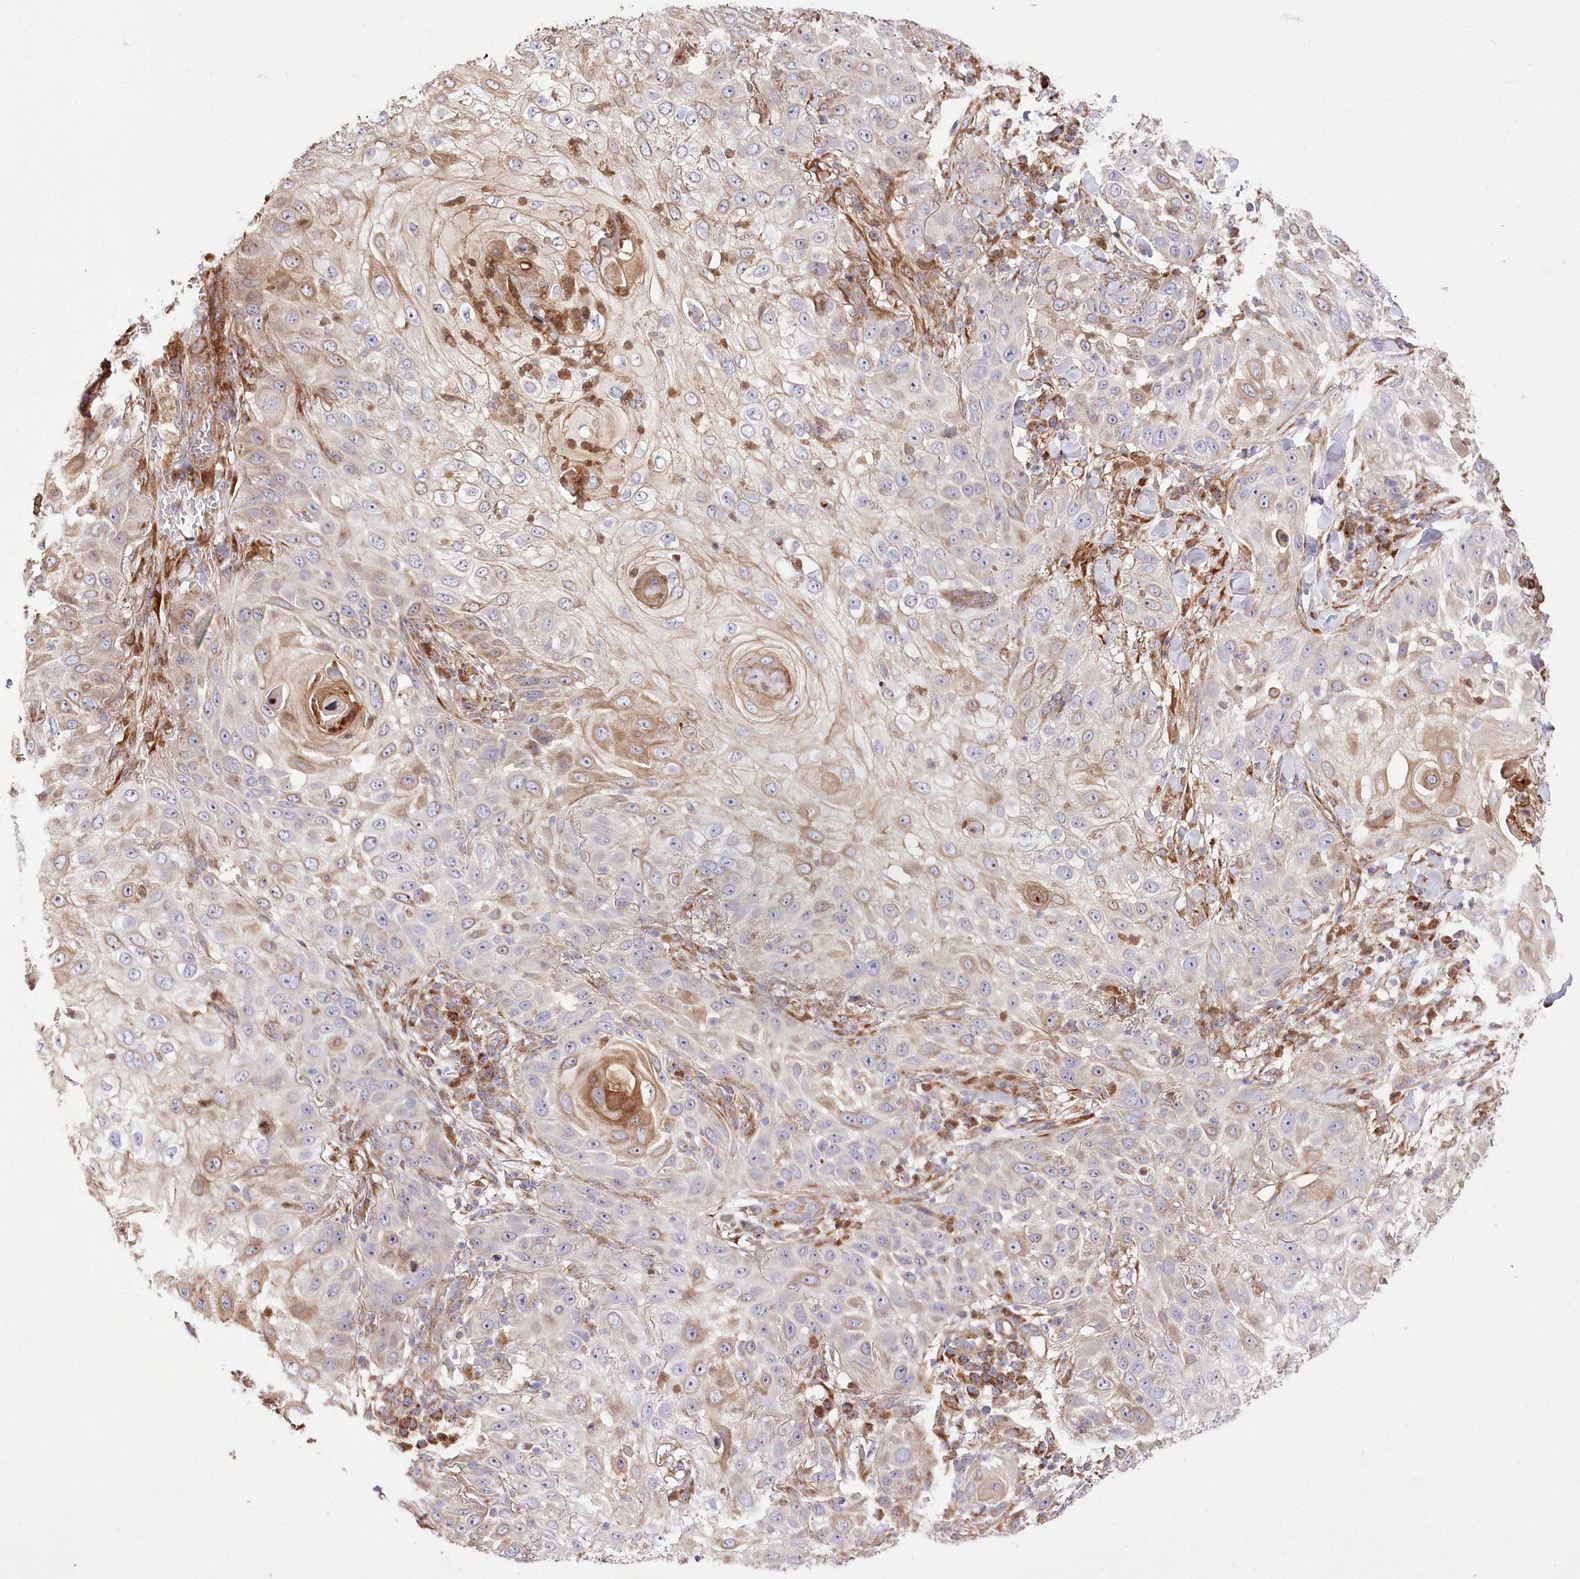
{"staining": {"intensity": "weak", "quantity": "25%-75%", "location": "cytoplasmic/membranous"}, "tissue": "skin cancer", "cell_type": "Tumor cells", "image_type": "cancer", "snomed": [{"axis": "morphology", "description": "Squamous cell carcinoma, NOS"}, {"axis": "topography", "description": "Skin"}], "caption": "This histopathology image demonstrates IHC staining of human squamous cell carcinoma (skin), with low weak cytoplasmic/membranous expression in about 25%-75% of tumor cells.", "gene": "RNF24", "patient": {"sex": "female", "age": 44}}